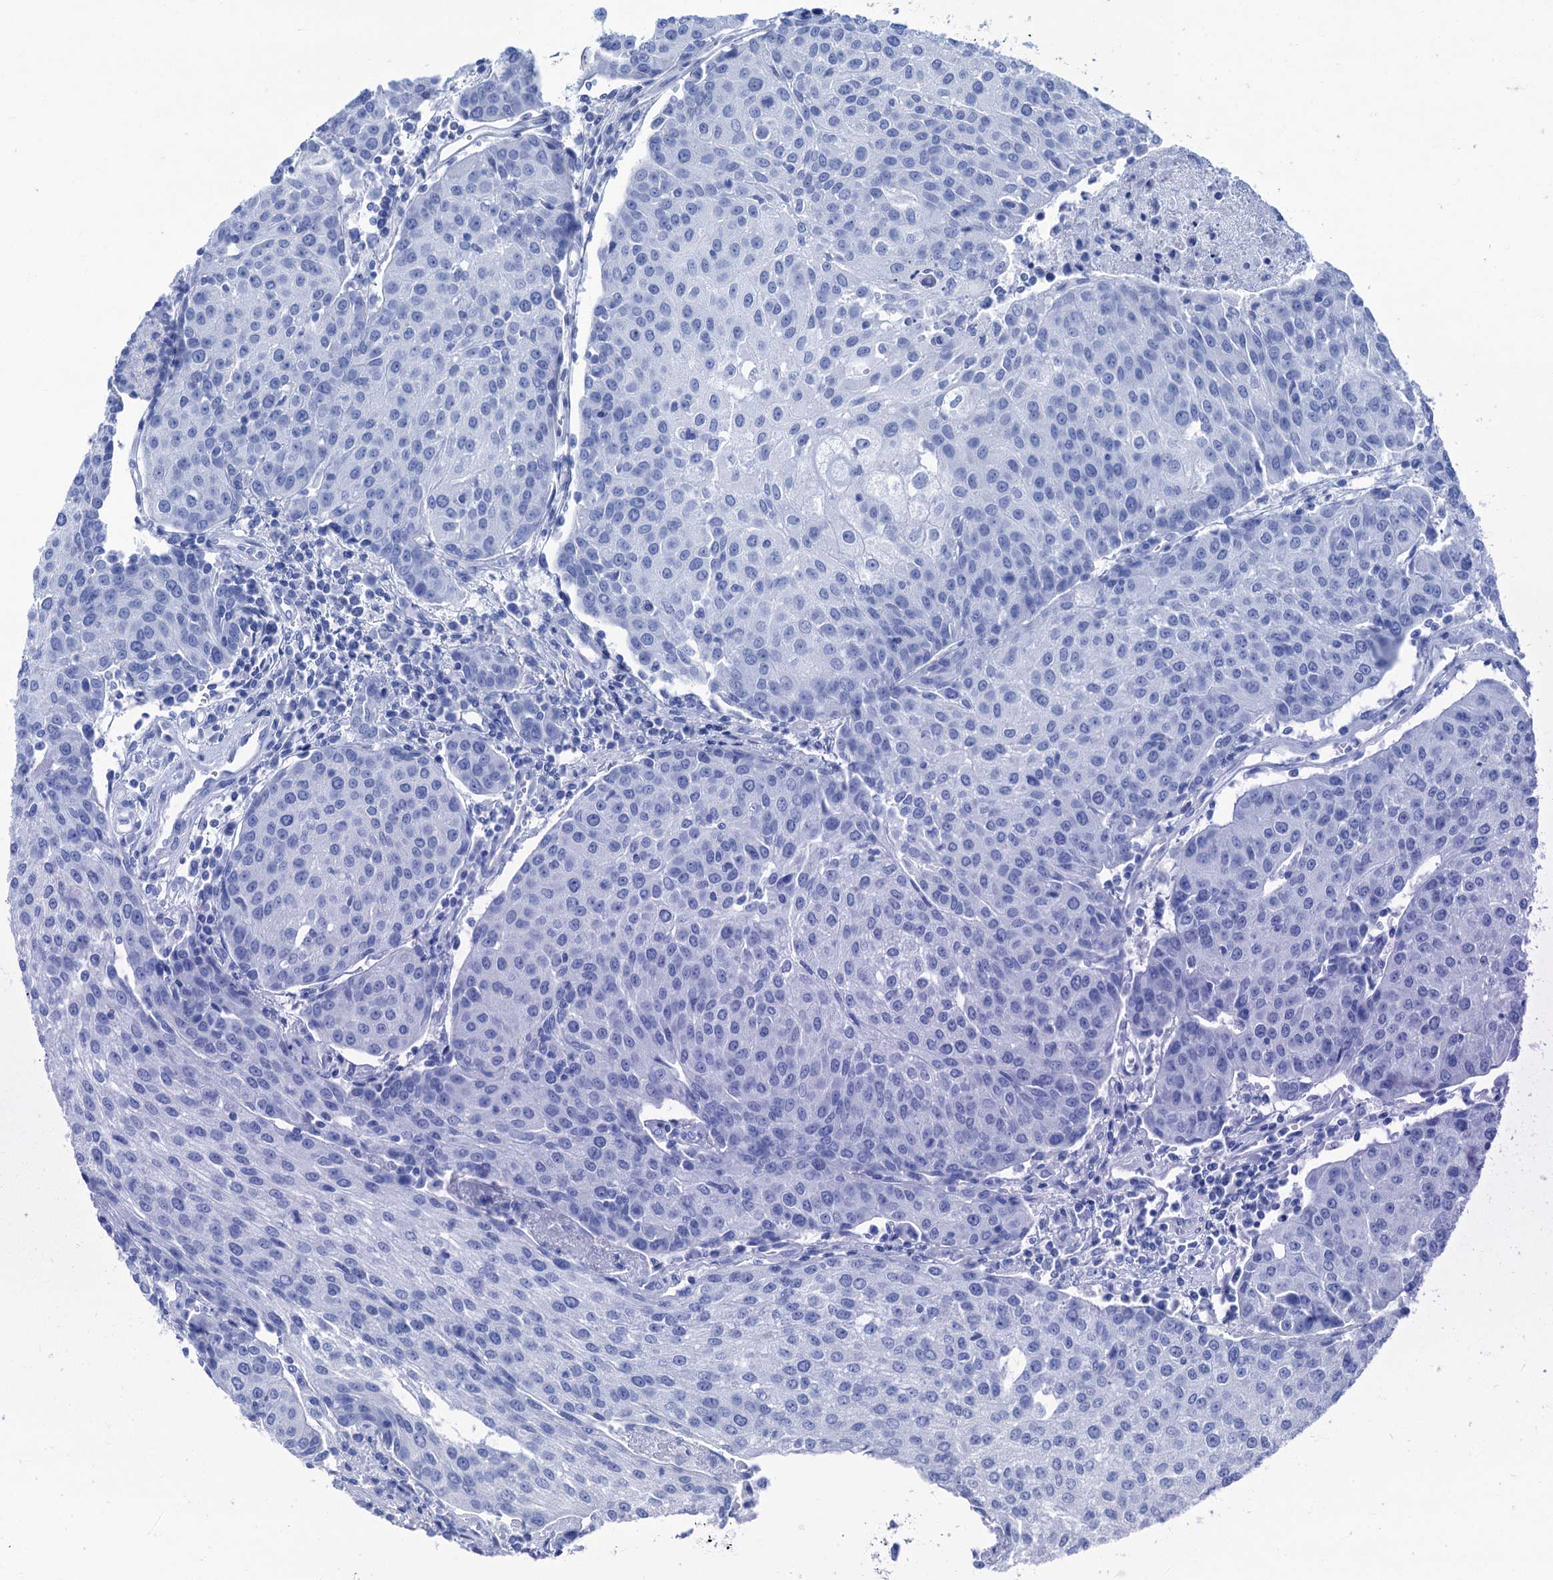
{"staining": {"intensity": "negative", "quantity": "none", "location": "none"}, "tissue": "urothelial cancer", "cell_type": "Tumor cells", "image_type": "cancer", "snomed": [{"axis": "morphology", "description": "Urothelial carcinoma, High grade"}, {"axis": "topography", "description": "Urinary bladder"}], "caption": "This image is of urothelial cancer stained with immunohistochemistry to label a protein in brown with the nuclei are counter-stained blue. There is no expression in tumor cells. (Brightfield microscopy of DAB (3,3'-diaminobenzidine) immunohistochemistry (IHC) at high magnification).", "gene": "CABYR", "patient": {"sex": "female", "age": 85}}